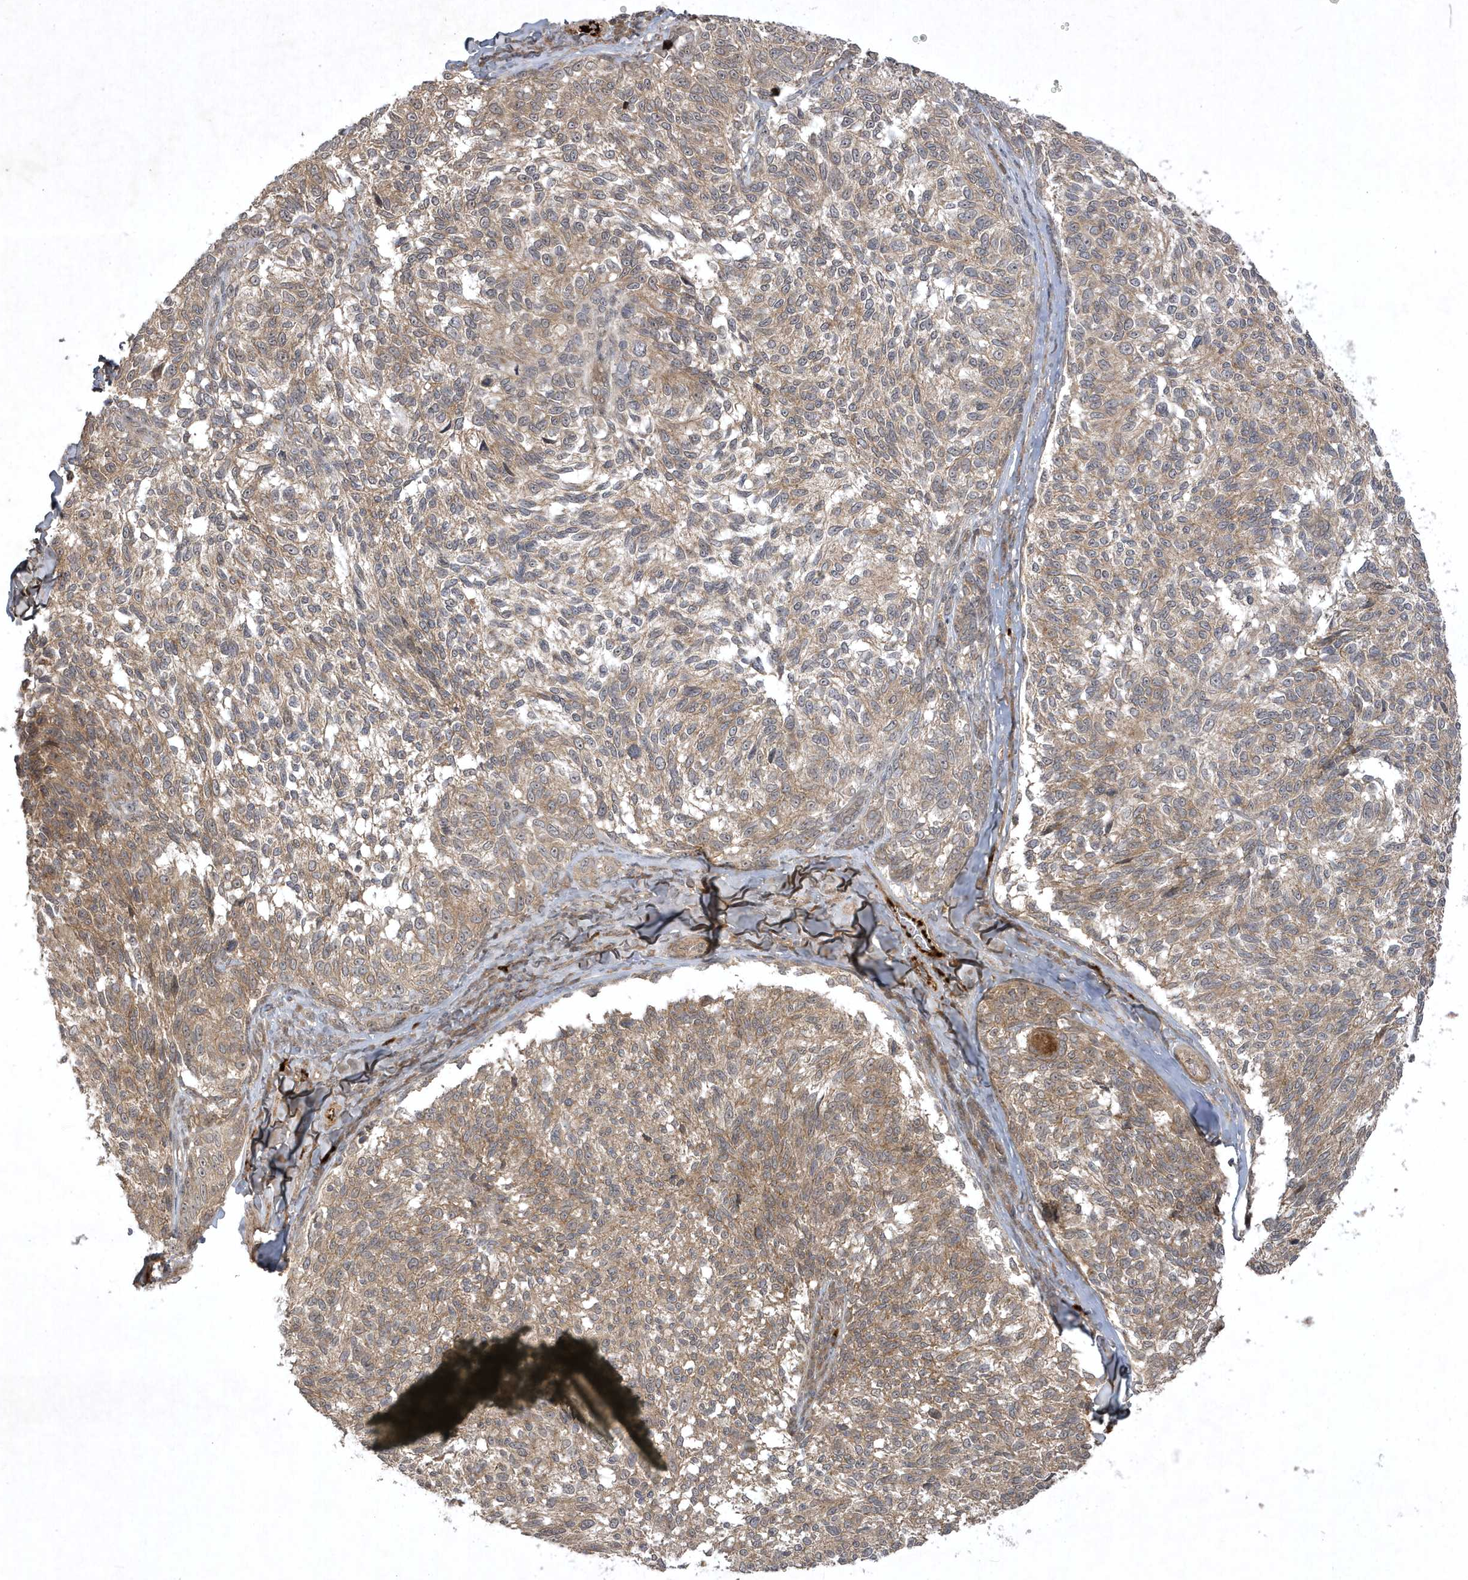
{"staining": {"intensity": "weak", "quantity": ">75%", "location": "cytoplasmic/membranous"}, "tissue": "melanoma", "cell_type": "Tumor cells", "image_type": "cancer", "snomed": [{"axis": "morphology", "description": "Malignant melanoma, NOS"}, {"axis": "topography", "description": "Skin"}], "caption": "A low amount of weak cytoplasmic/membranous positivity is identified in about >75% of tumor cells in melanoma tissue.", "gene": "FAM83C", "patient": {"sex": "female", "age": 73}}